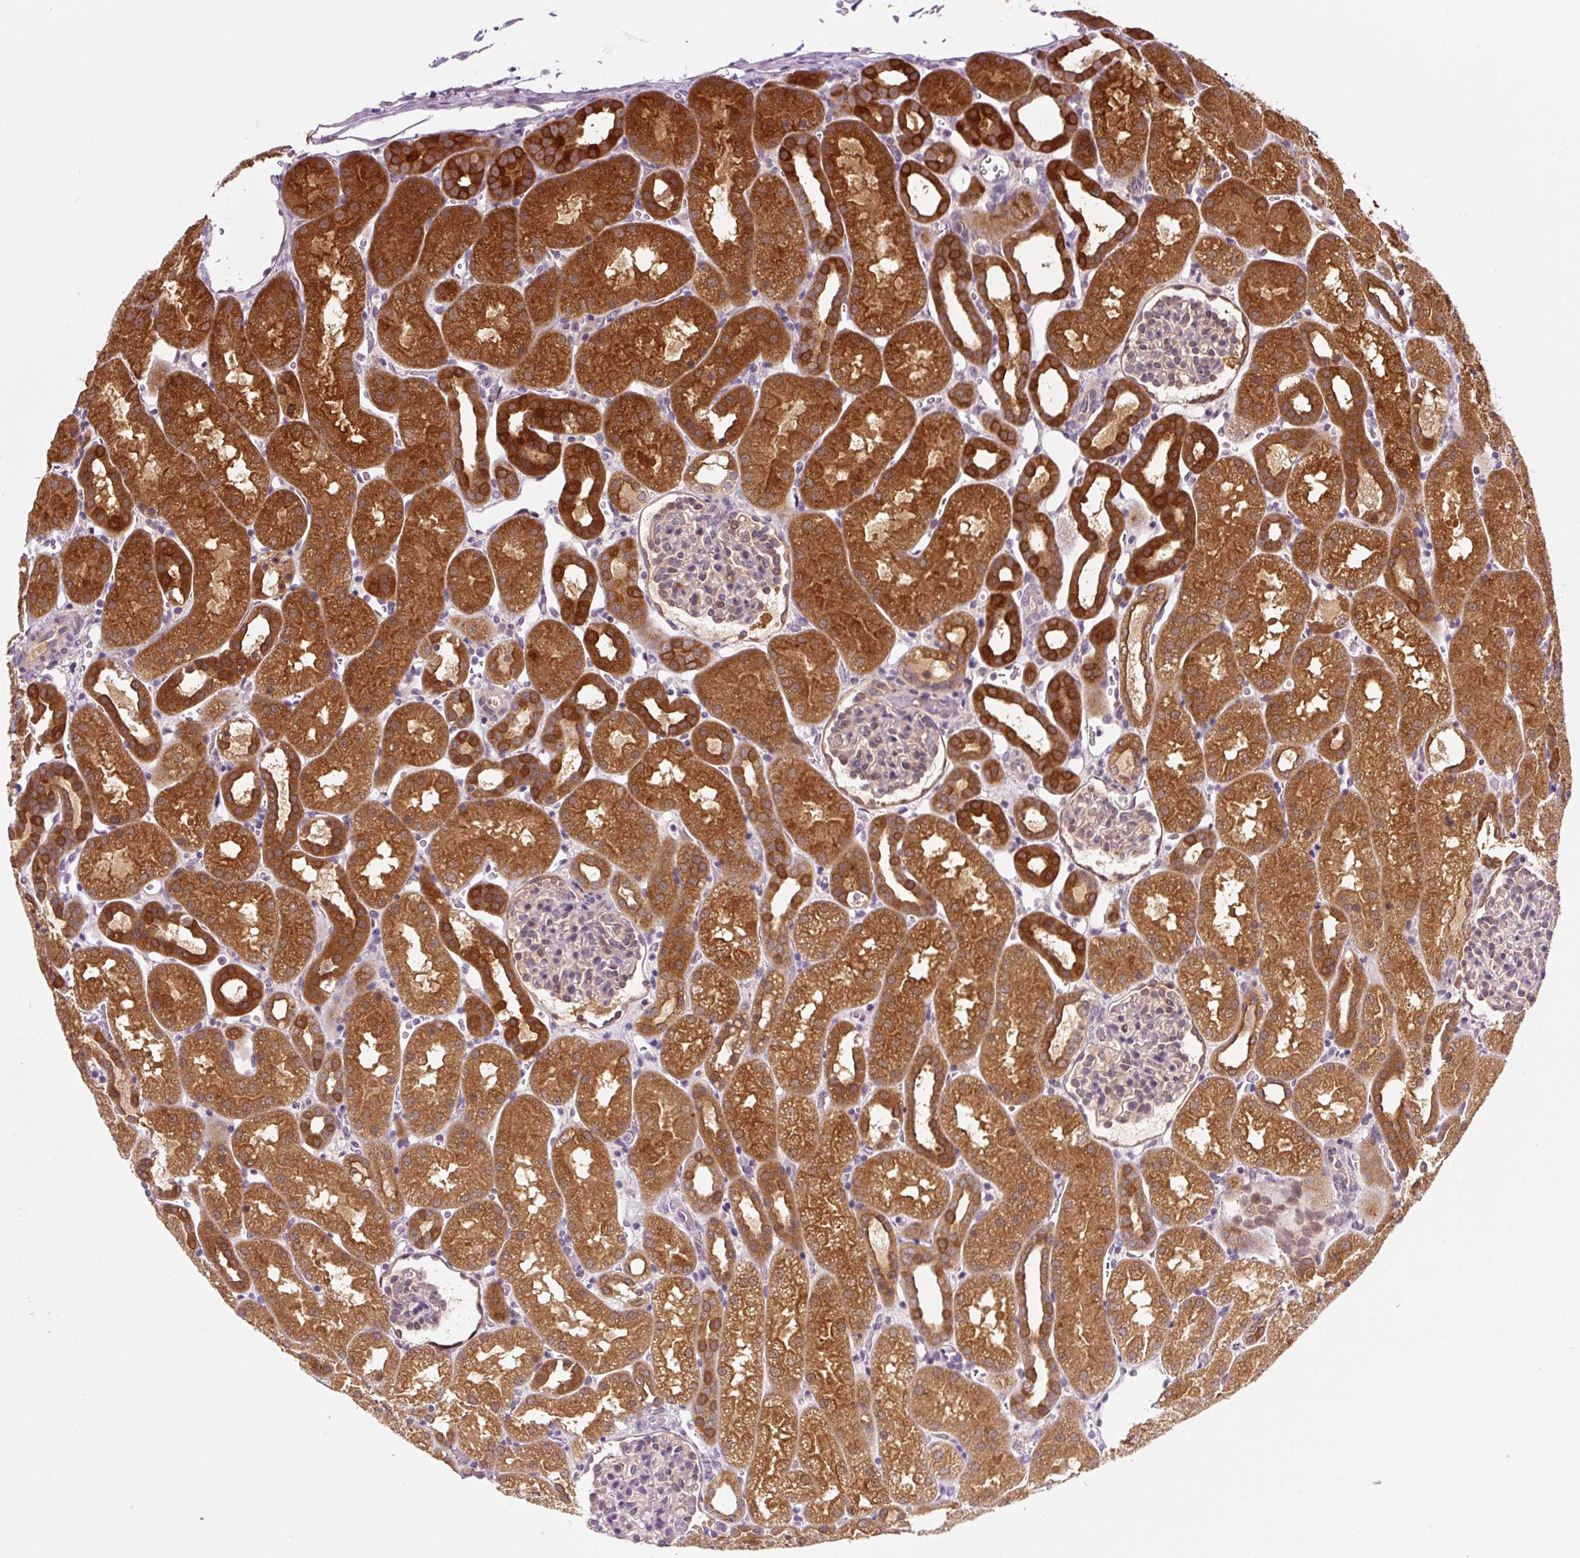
{"staining": {"intensity": "moderate", "quantity": "<25%", "location": "cytoplasmic/membranous"}, "tissue": "kidney", "cell_type": "Cells in glomeruli", "image_type": "normal", "snomed": [{"axis": "morphology", "description": "Normal tissue, NOS"}, {"axis": "topography", "description": "Kidney"}], "caption": "Moderate cytoplasmic/membranous staining for a protein is appreciated in about <25% of cells in glomeruli of benign kidney using immunohistochemistry.", "gene": "PRKAA2", "patient": {"sex": "male", "age": 2}}